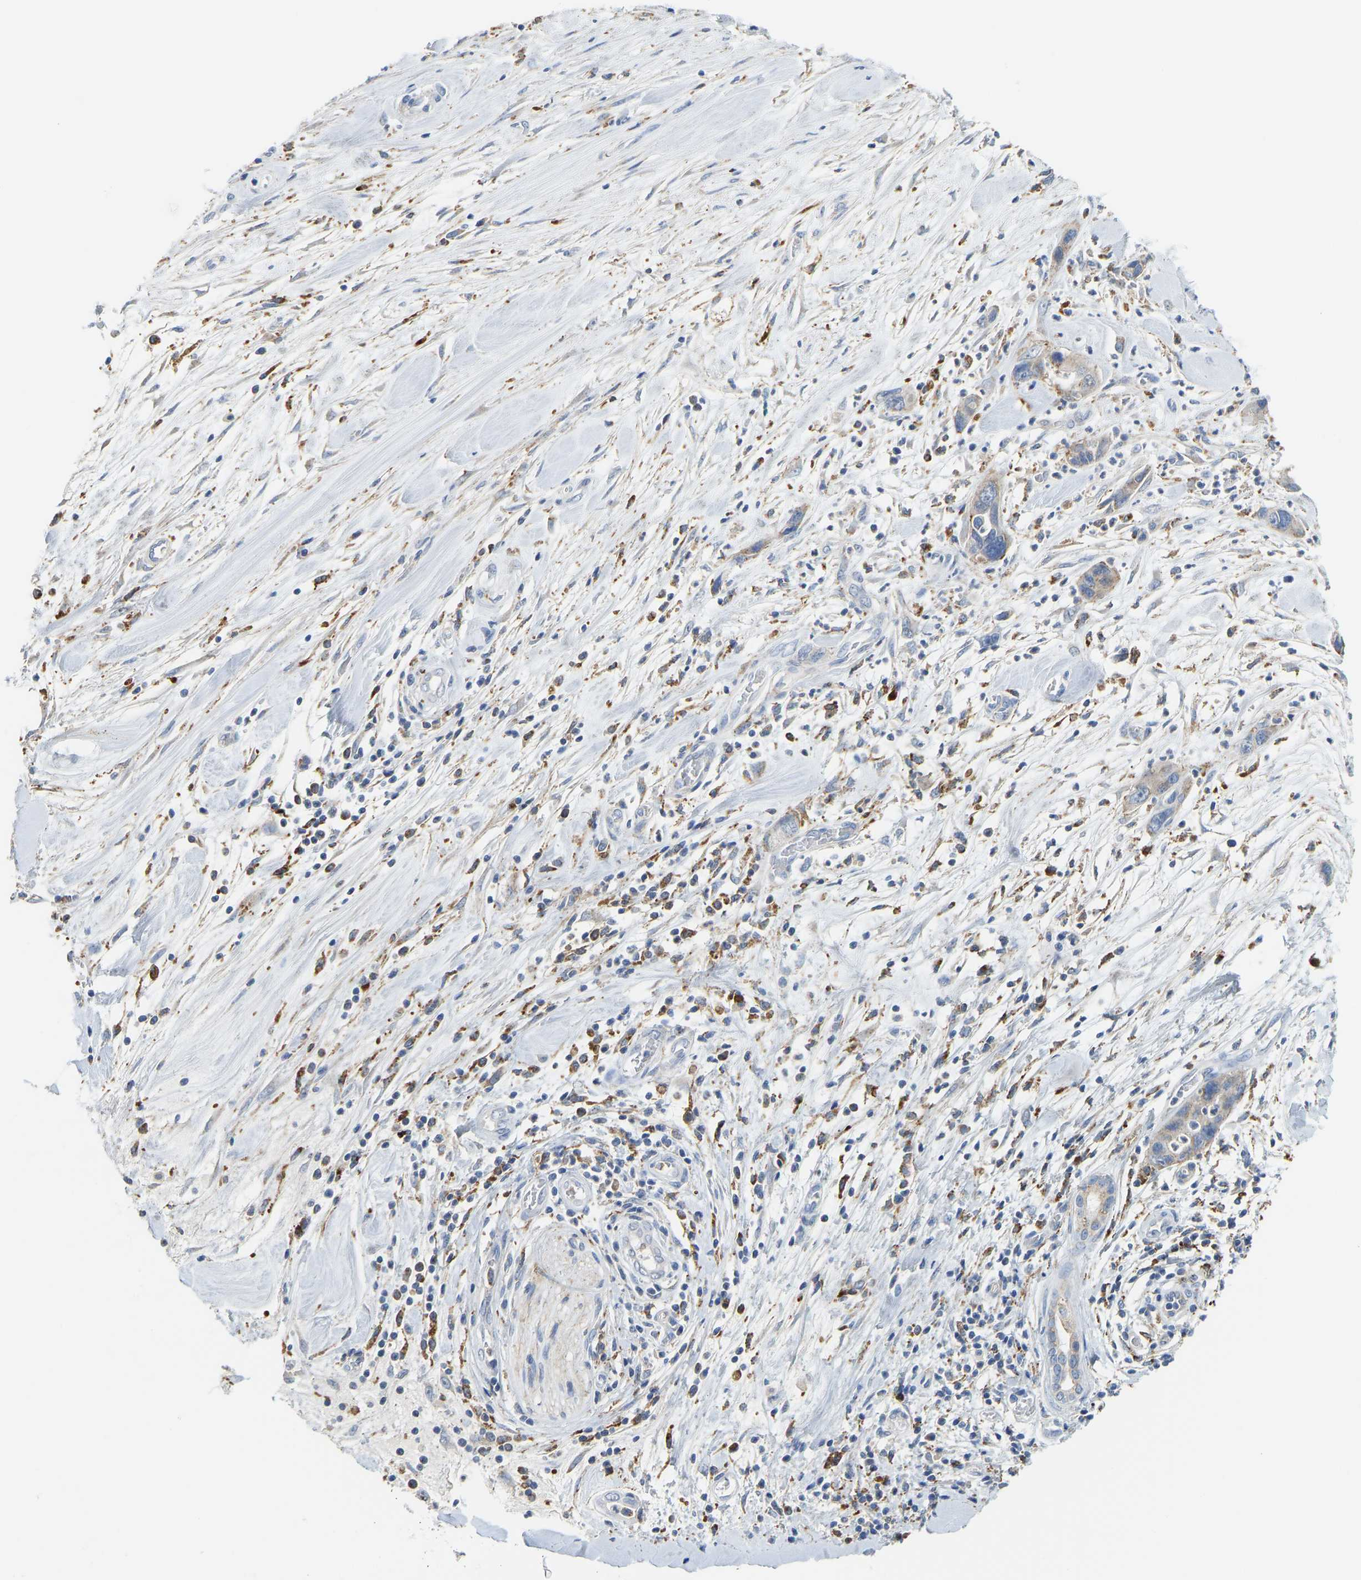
{"staining": {"intensity": "weak", "quantity": "25%-75%", "location": "cytoplasmic/membranous"}, "tissue": "pancreatic cancer", "cell_type": "Tumor cells", "image_type": "cancer", "snomed": [{"axis": "morphology", "description": "Adenocarcinoma, NOS"}, {"axis": "topography", "description": "Pancreas"}], "caption": "A micrograph showing weak cytoplasmic/membranous expression in approximately 25%-75% of tumor cells in pancreatic adenocarcinoma, as visualized by brown immunohistochemical staining.", "gene": "ATP6V1E1", "patient": {"sex": "female", "age": 70}}